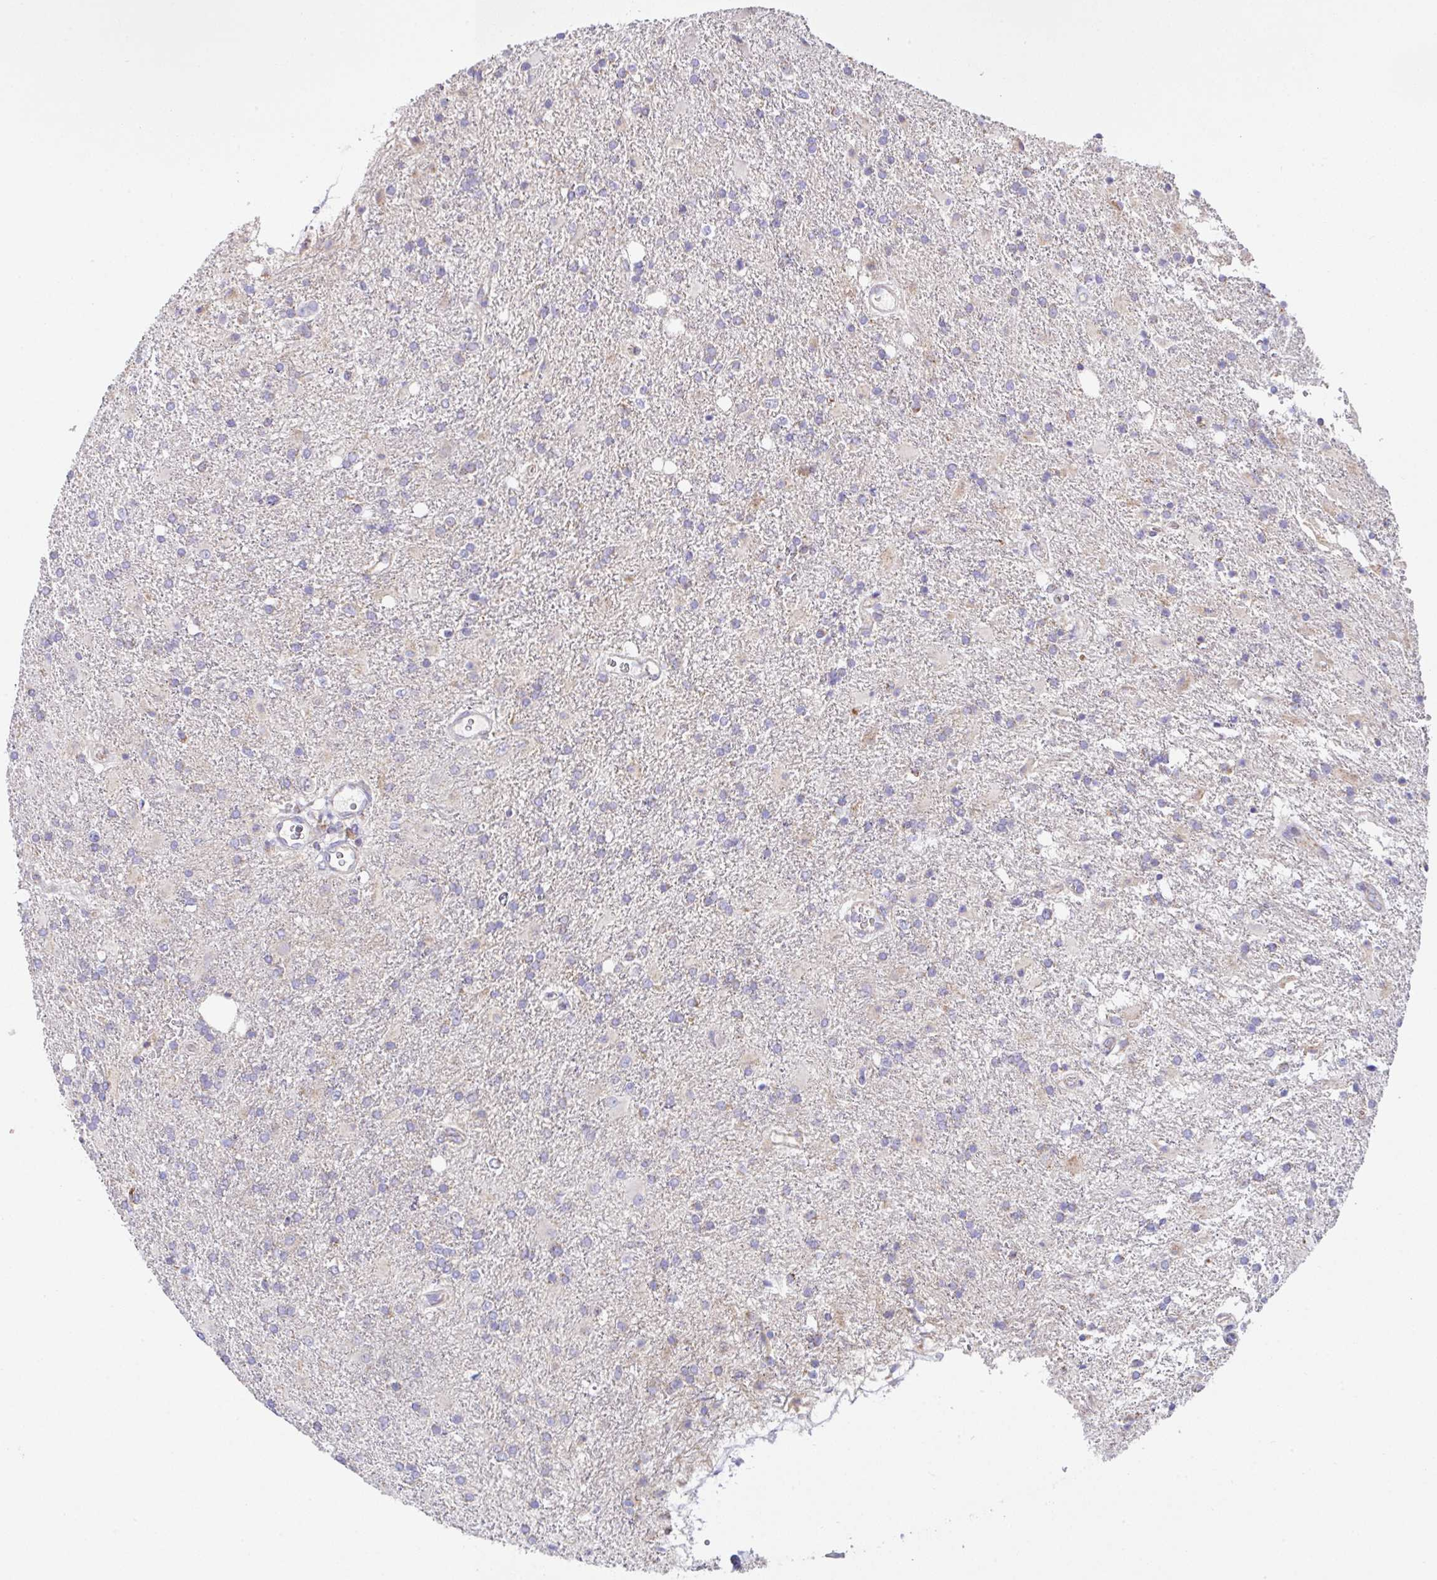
{"staining": {"intensity": "negative", "quantity": "none", "location": "none"}, "tissue": "glioma", "cell_type": "Tumor cells", "image_type": "cancer", "snomed": [{"axis": "morphology", "description": "Glioma, malignant, High grade"}, {"axis": "topography", "description": "Brain"}], "caption": "This is an IHC image of malignant glioma (high-grade). There is no staining in tumor cells.", "gene": "DOK7", "patient": {"sex": "male", "age": 56}}